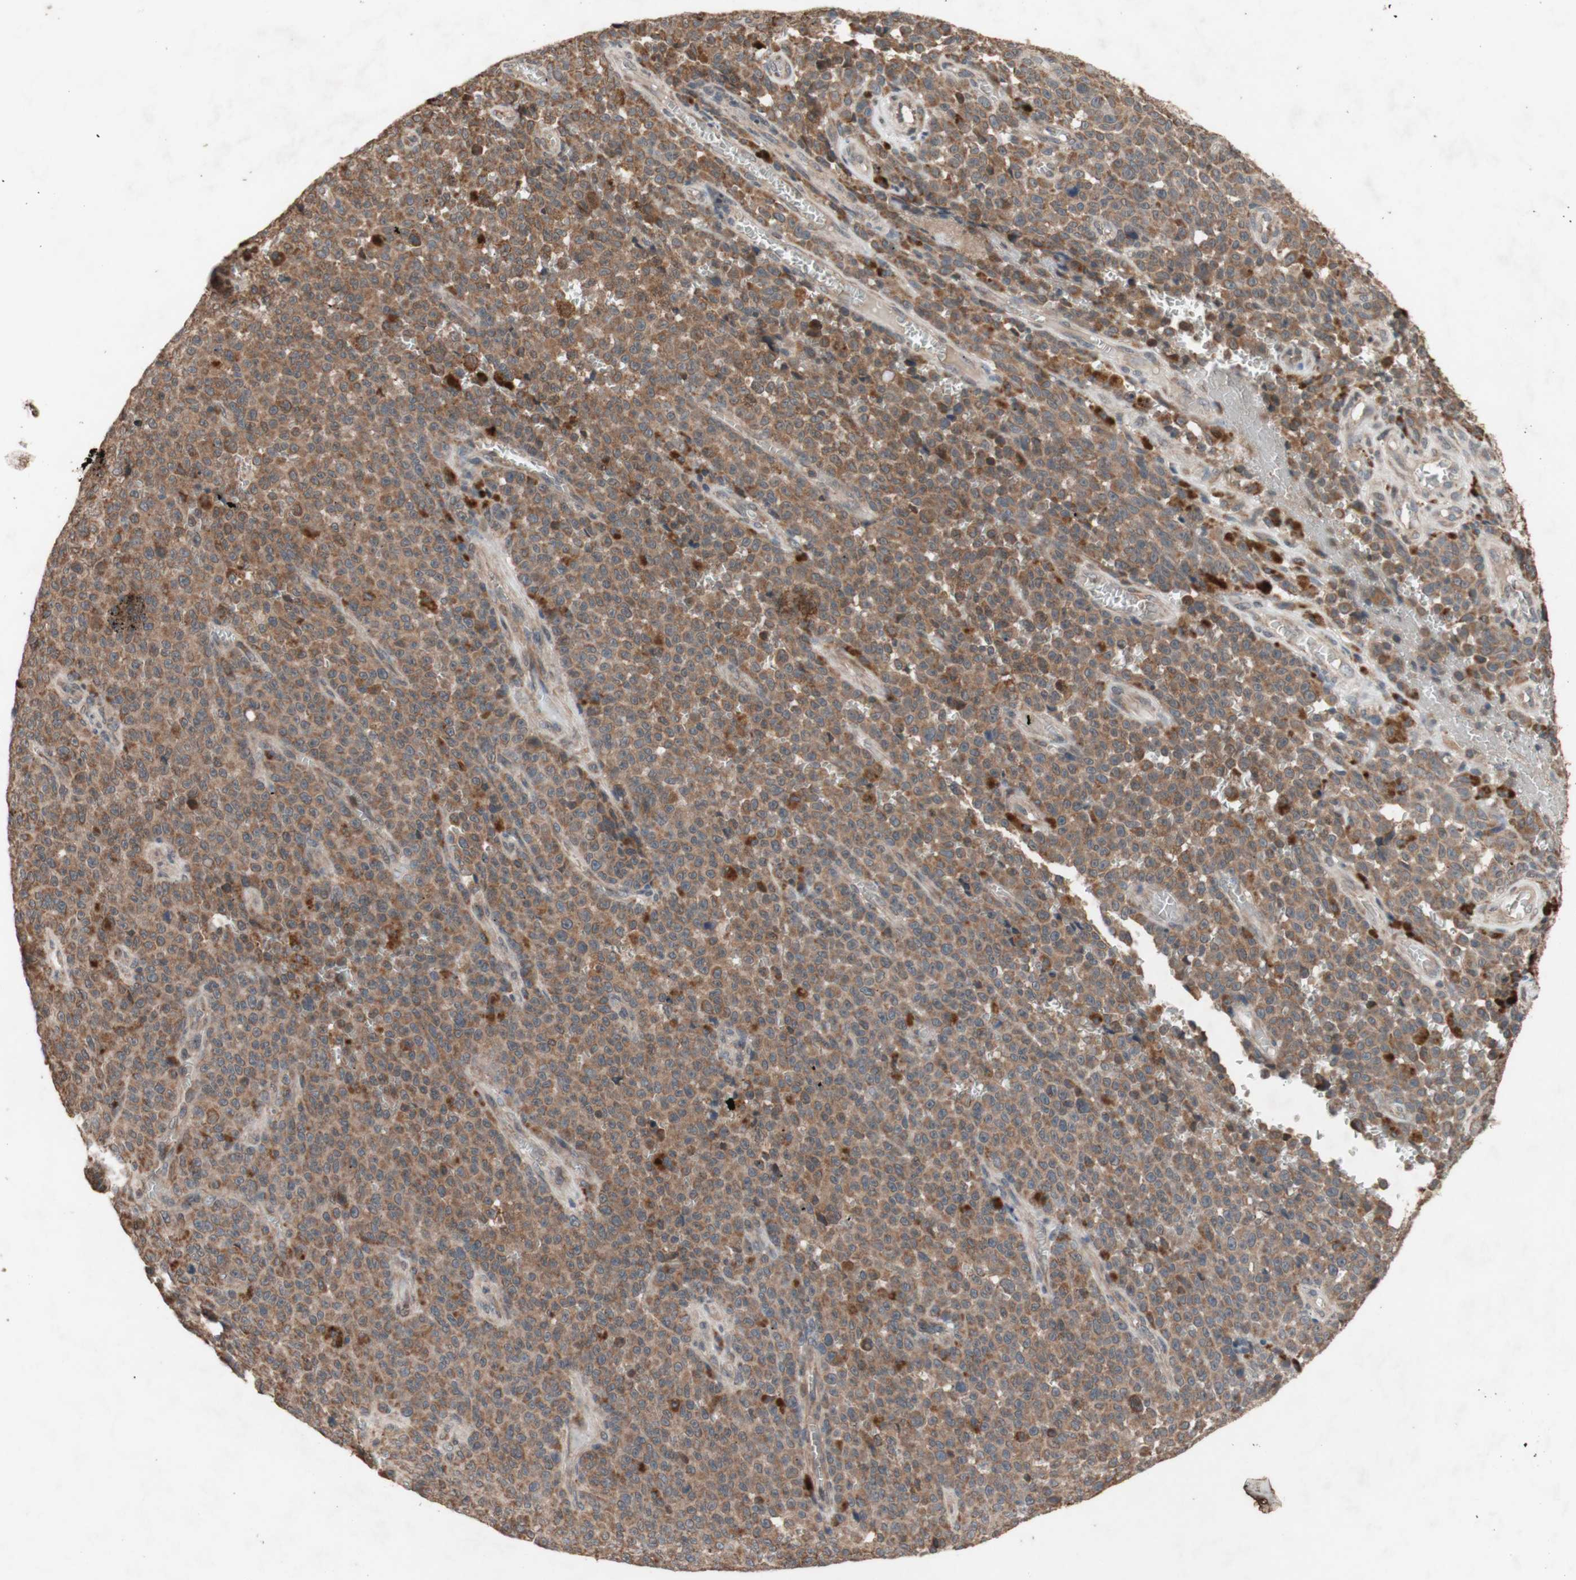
{"staining": {"intensity": "moderate", "quantity": ">75%", "location": "cytoplasmic/membranous"}, "tissue": "melanoma", "cell_type": "Tumor cells", "image_type": "cancer", "snomed": [{"axis": "morphology", "description": "Malignant melanoma, NOS"}, {"axis": "topography", "description": "Skin"}], "caption": "A brown stain labels moderate cytoplasmic/membranous staining of a protein in human malignant melanoma tumor cells. (DAB IHC with brightfield microscopy, high magnification).", "gene": "DDOST", "patient": {"sex": "female", "age": 82}}